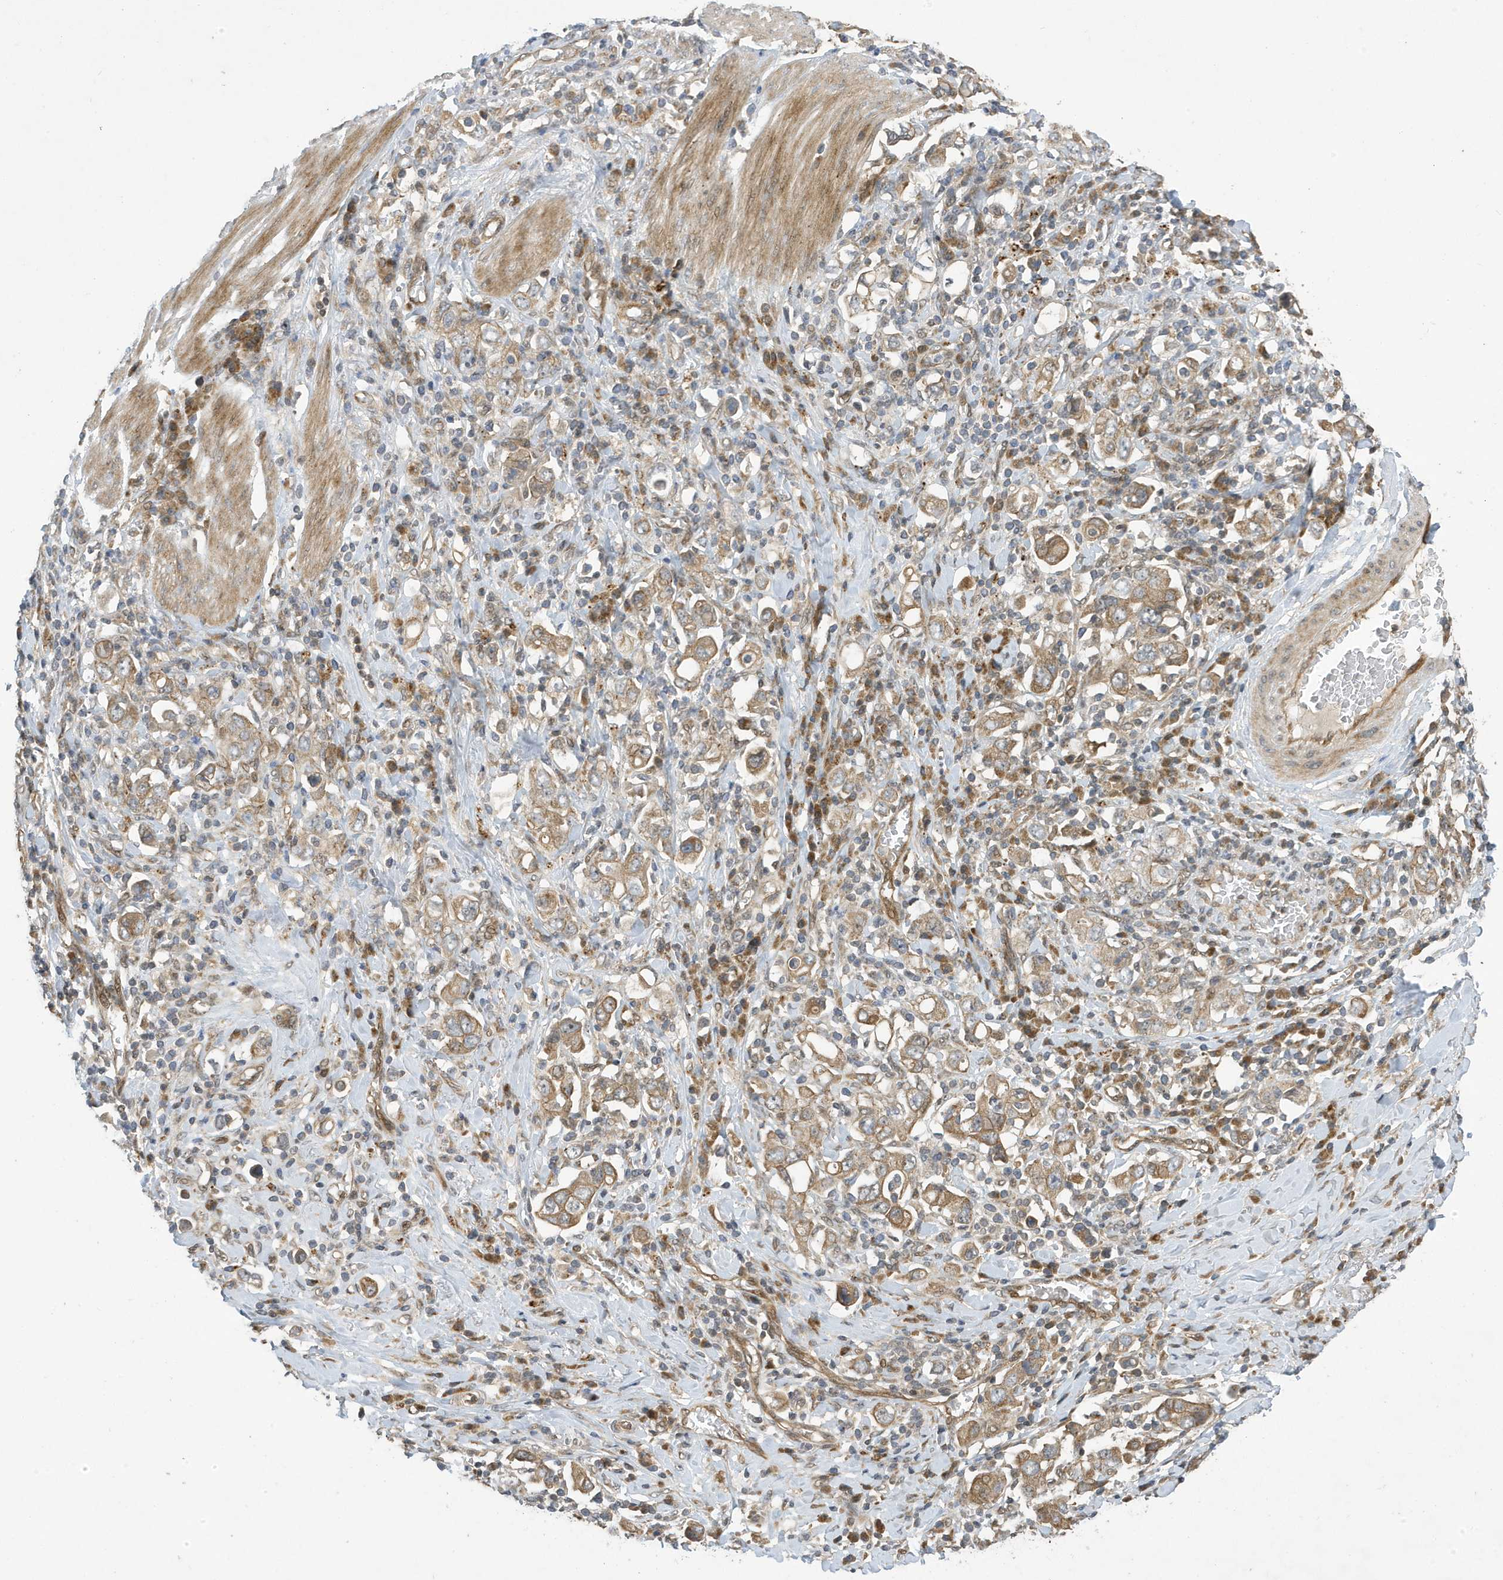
{"staining": {"intensity": "moderate", "quantity": "25%-75%", "location": "cytoplasmic/membranous"}, "tissue": "stomach cancer", "cell_type": "Tumor cells", "image_type": "cancer", "snomed": [{"axis": "morphology", "description": "Adenocarcinoma, NOS"}, {"axis": "topography", "description": "Stomach, upper"}], "caption": "This photomicrograph shows stomach cancer (adenocarcinoma) stained with IHC to label a protein in brown. The cytoplasmic/membranous of tumor cells show moderate positivity for the protein. Nuclei are counter-stained blue.", "gene": "NCOA7", "patient": {"sex": "male", "age": 62}}